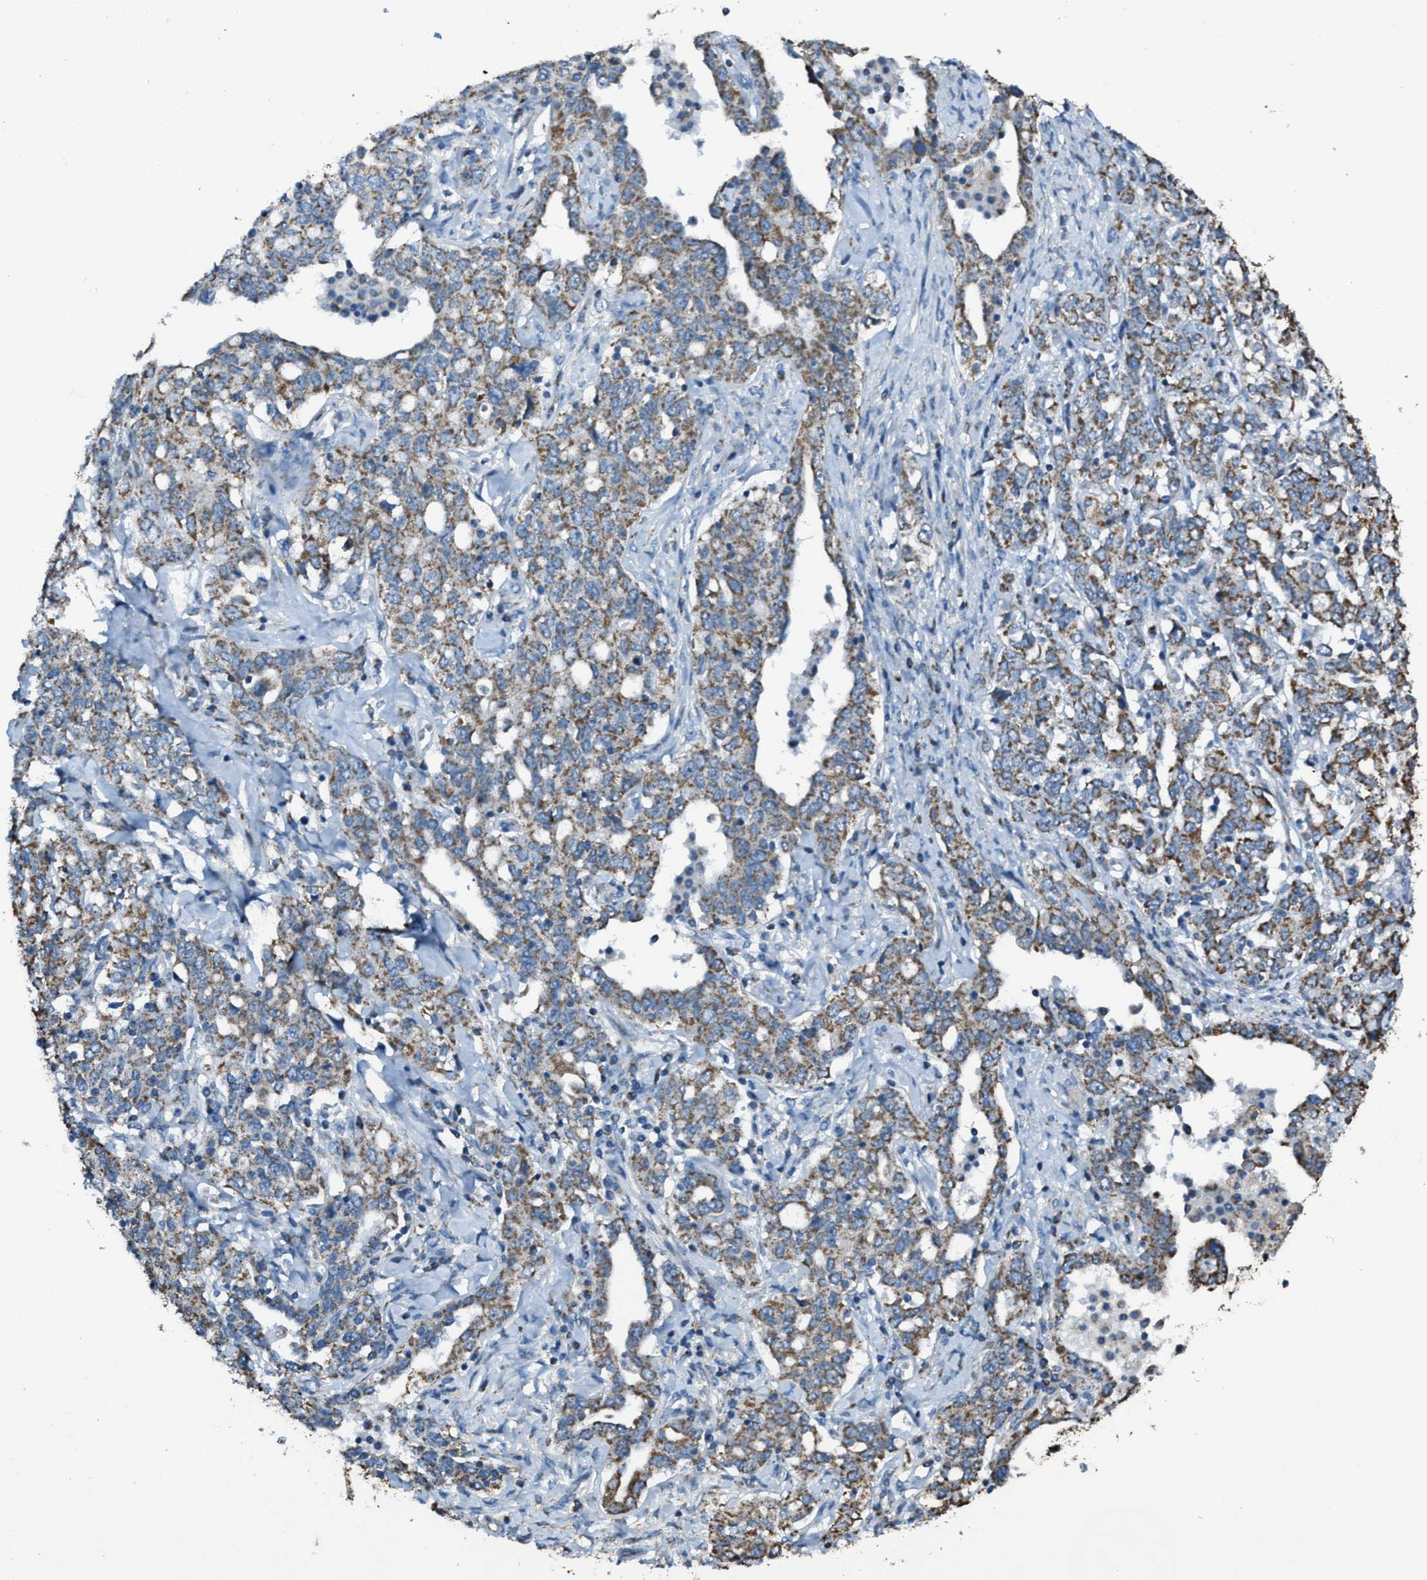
{"staining": {"intensity": "moderate", "quantity": ">75%", "location": "cytoplasmic/membranous"}, "tissue": "ovarian cancer", "cell_type": "Tumor cells", "image_type": "cancer", "snomed": [{"axis": "morphology", "description": "Carcinoma, endometroid"}, {"axis": "topography", "description": "Ovary"}], "caption": "This is an image of immunohistochemistry staining of ovarian cancer, which shows moderate staining in the cytoplasmic/membranous of tumor cells.", "gene": "SLC25A11", "patient": {"sex": "female", "age": 62}}